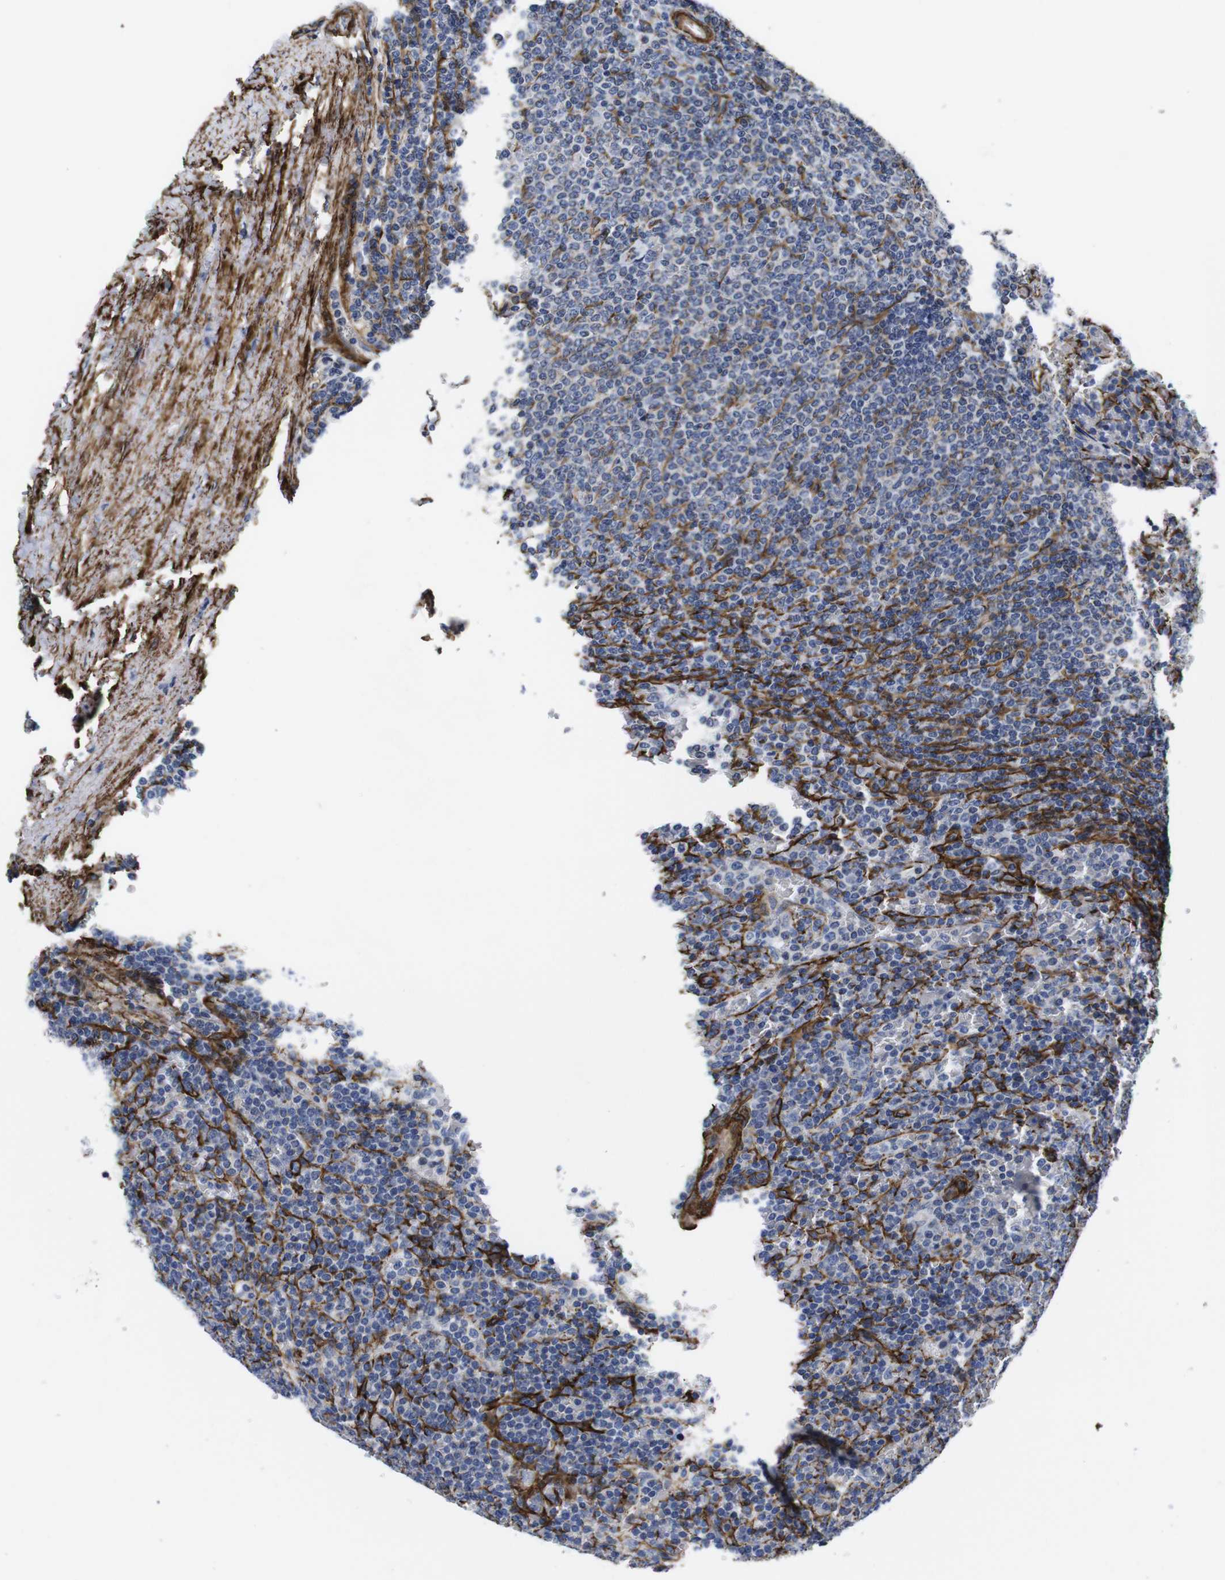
{"staining": {"intensity": "weak", "quantity": "<25%", "location": "cytoplasmic/membranous"}, "tissue": "lymphoma", "cell_type": "Tumor cells", "image_type": "cancer", "snomed": [{"axis": "morphology", "description": "Malignant lymphoma, non-Hodgkin's type, Low grade"}, {"axis": "topography", "description": "Spleen"}], "caption": "An IHC histopathology image of lymphoma is shown. There is no staining in tumor cells of lymphoma.", "gene": "WNT10A", "patient": {"sex": "female", "age": 77}}